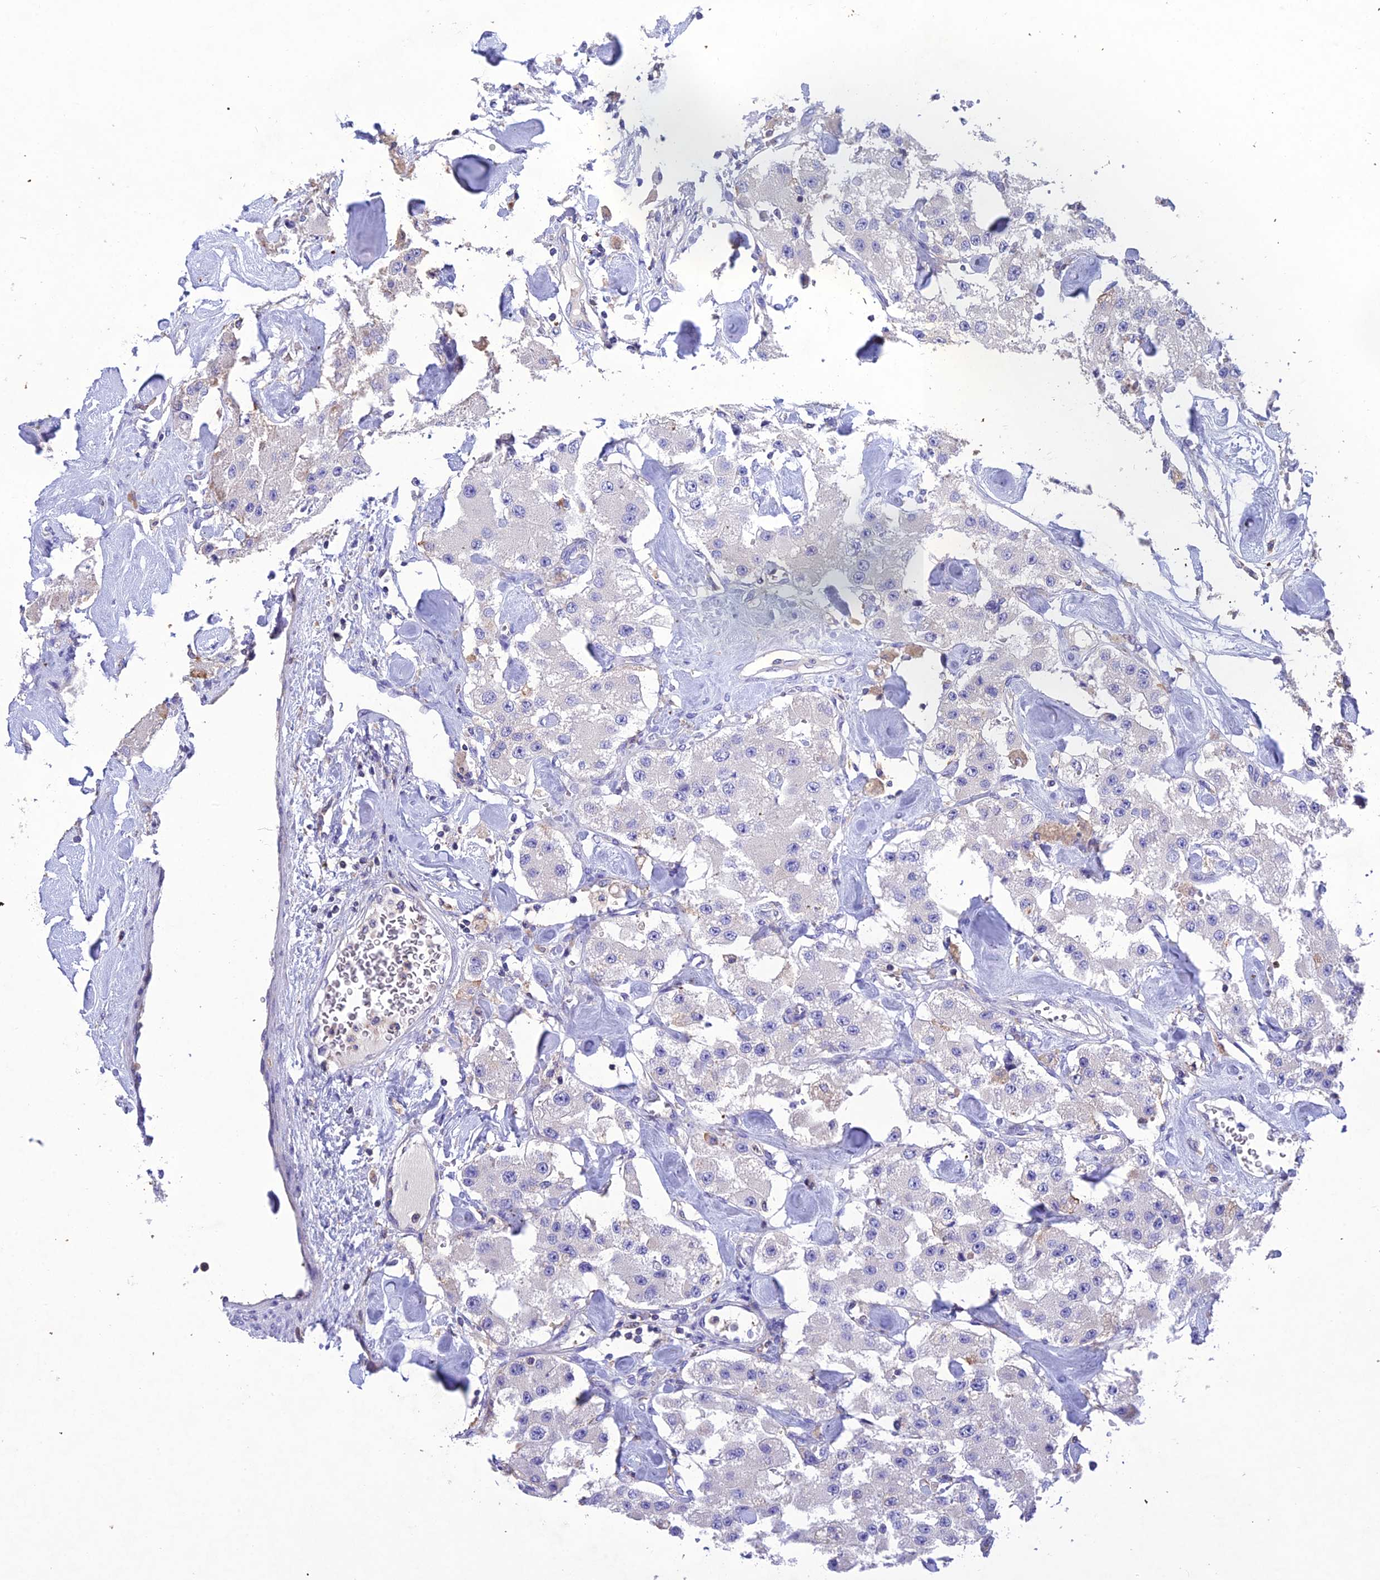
{"staining": {"intensity": "negative", "quantity": "none", "location": "none"}, "tissue": "carcinoid", "cell_type": "Tumor cells", "image_type": "cancer", "snomed": [{"axis": "morphology", "description": "Carcinoid, malignant, NOS"}, {"axis": "topography", "description": "Pancreas"}], "caption": "Carcinoid was stained to show a protein in brown. There is no significant expression in tumor cells.", "gene": "SNX24", "patient": {"sex": "male", "age": 41}}